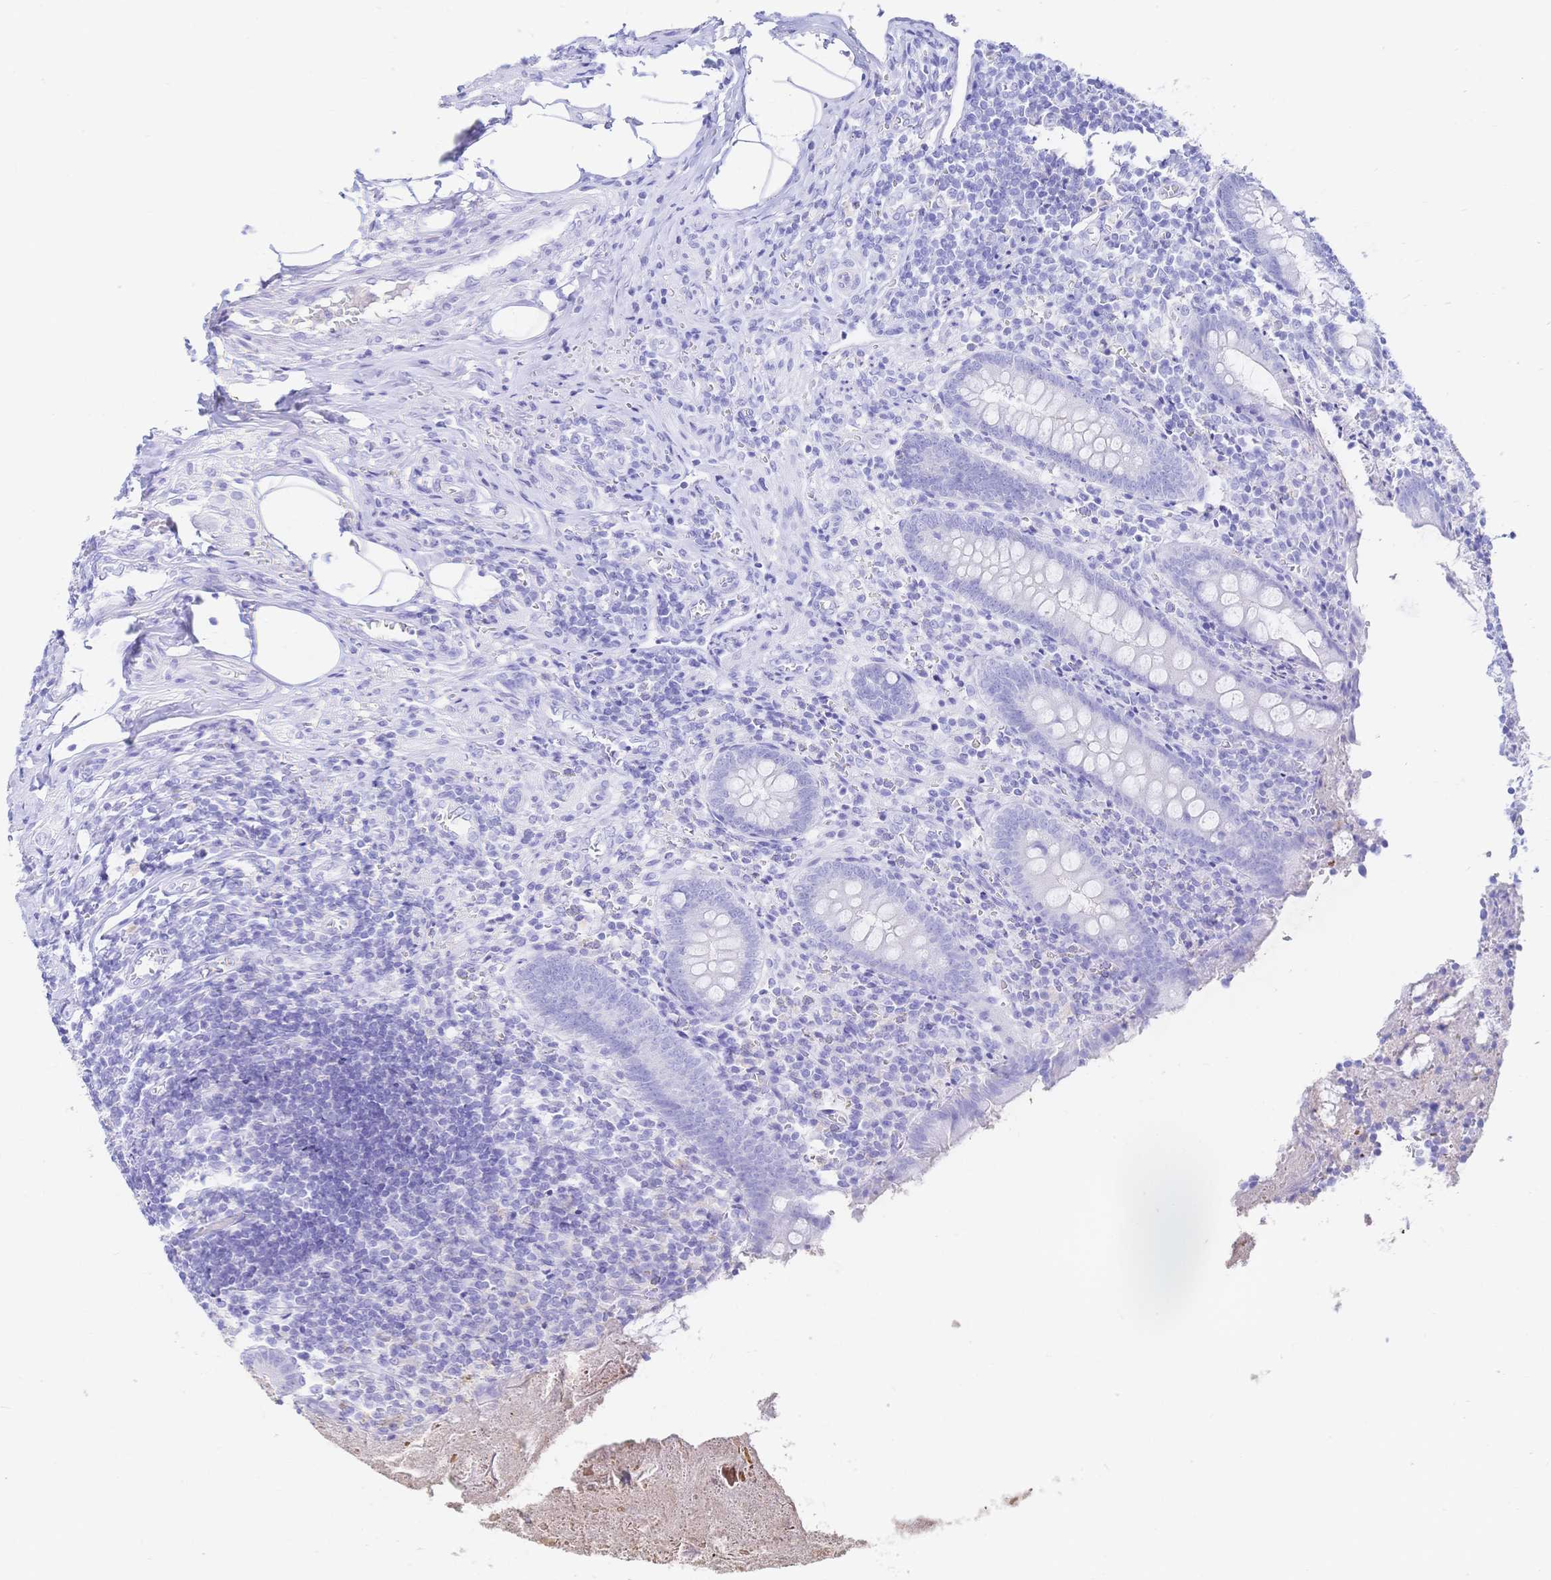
{"staining": {"intensity": "negative", "quantity": "none", "location": "none"}, "tissue": "appendix", "cell_type": "Glandular cells", "image_type": "normal", "snomed": [{"axis": "morphology", "description": "Normal tissue, NOS"}, {"axis": "topography", "description": "Appendix"}], "caption": "High power microscopy histopathology image of an IHC photomicrograph of benign appendix, revealing no significant positivity in glandular cells. (Brightfield microscopy of DAB immunohistochemistry (IHC) at high magnification).", "gene": "UMOD", "patient": {"sex": "female", "age": 17}}